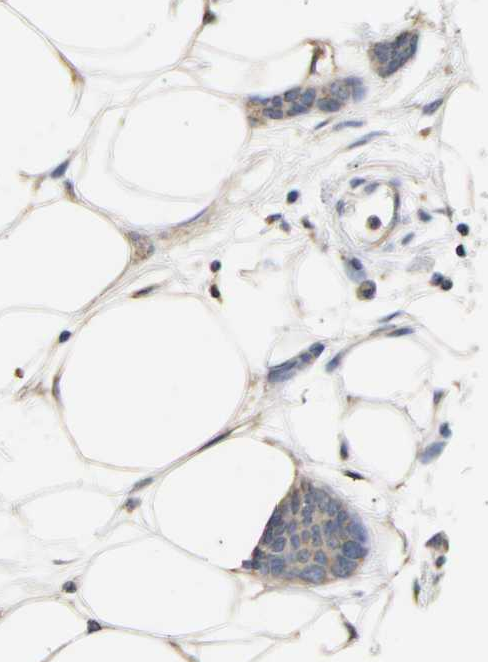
{"staining": {"intensity": "weak", "quantity": ">75%", "location": "cytoplasmic/membranous"}, "tissue": "breast cancer", "cell_type": "Tumor cells", "image_type": "cancer", "snomed": [{"axis": "morphology", "description": "Lobular carcinoma"}, {"axis": "topography", "description": "Skin"}, {"axis": "topography", "description": "Breast"}], "caption": "This is an image of immunohistochemistry staining of breast cancer (lobular carcinoma), which shows weak positivity in the cytoplasmic/membranous of tumor cells.", "gene": "ZNF26", "patient": {"sex": "female", "age": 46}}